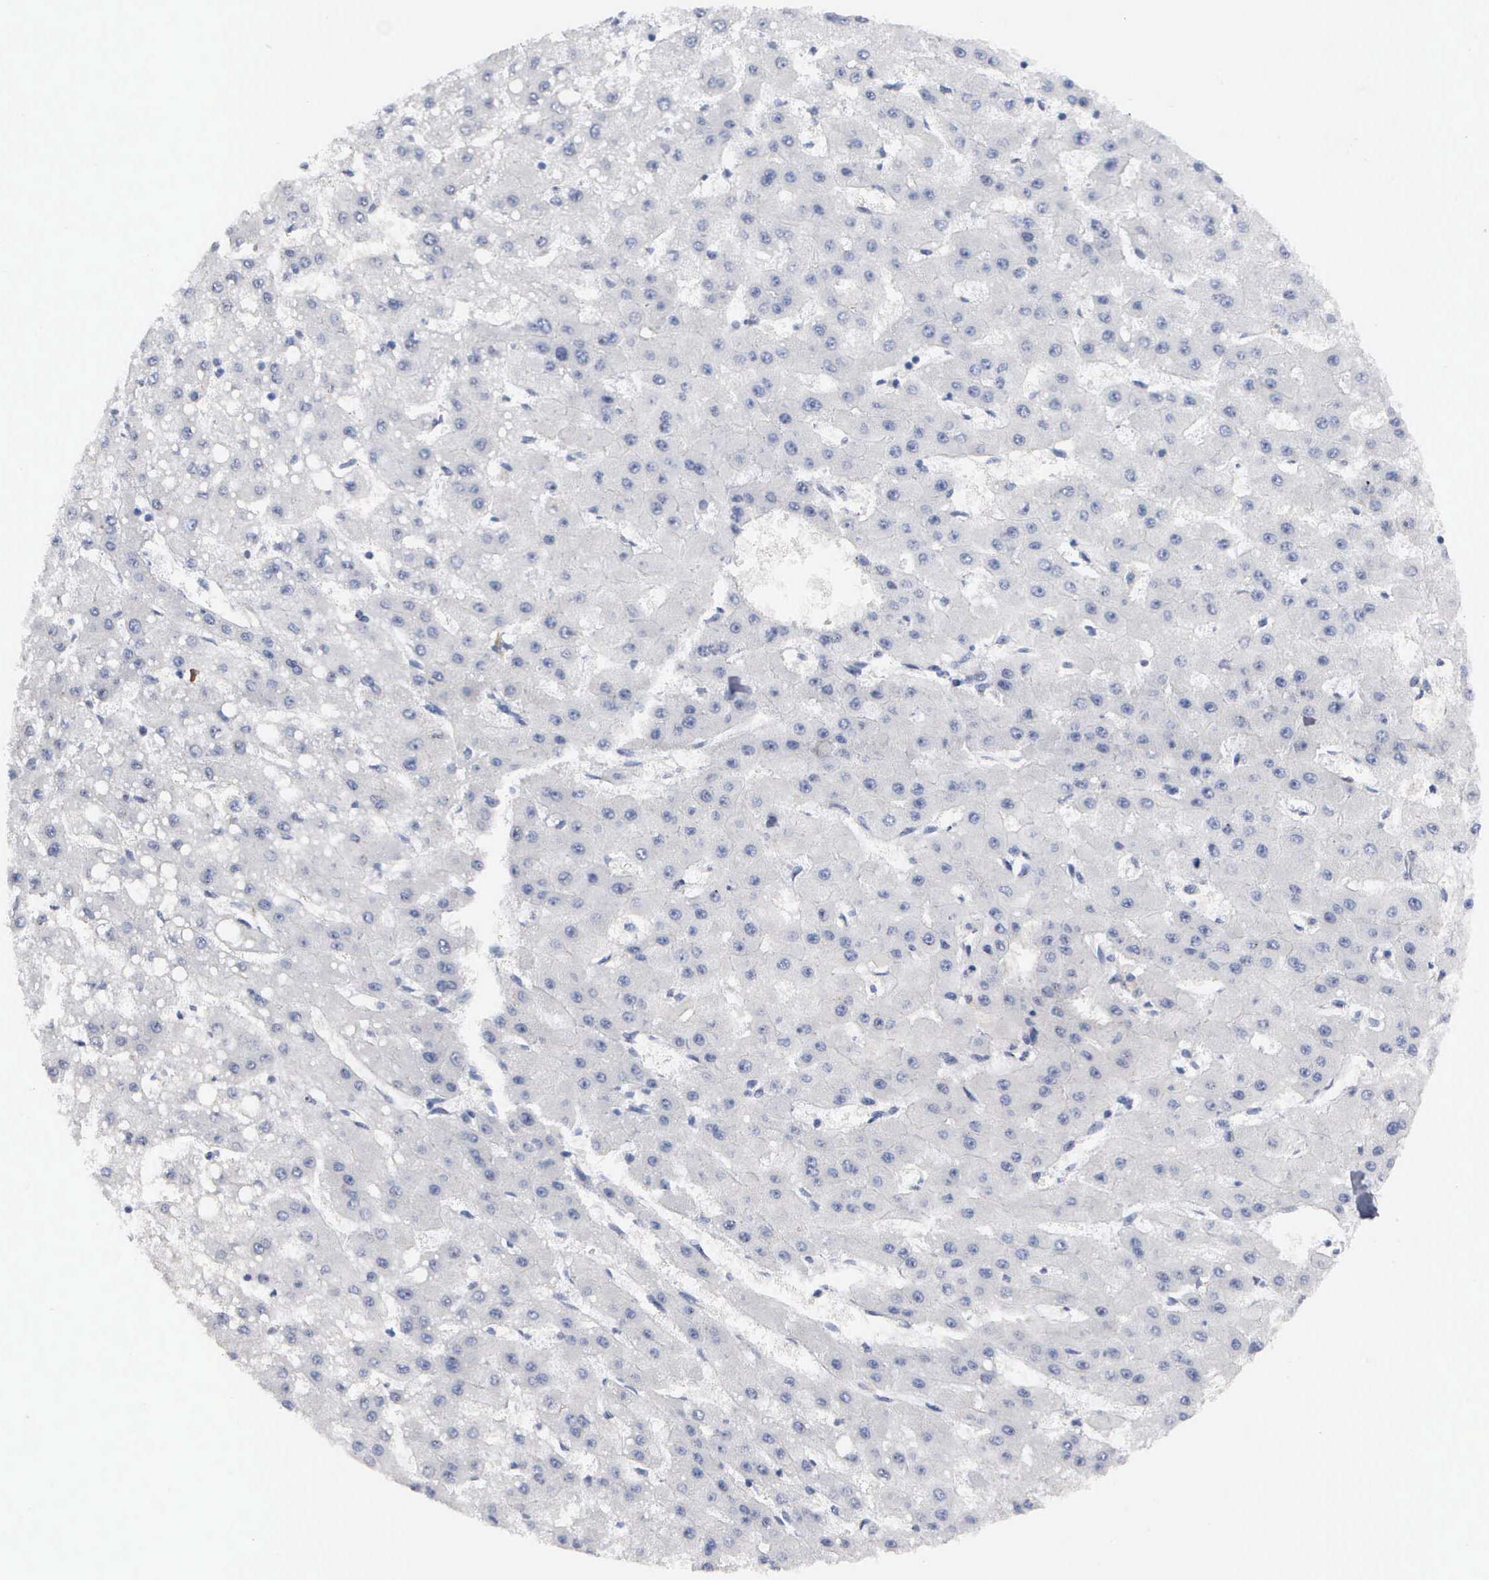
{"staining": {"intensity": "negative", "quantity": "none", "location": "none"}, "tissue": "liver cancer", "cell_type": "Tumor cells", "image_type": "cancer", "snomed": [{"axis": "morphology", "description": "Carcinoma, Hepatocellular, NOS"}, {"axis": "topography", "description": "Liver"}], "caption": "The immunohistochemistry image has no significant positivity in tumor cells of hepatocellular carcinoma (liver) tissue.", "gene": "ASPHD2", "patient": {"sex": "female", "age": 52}}